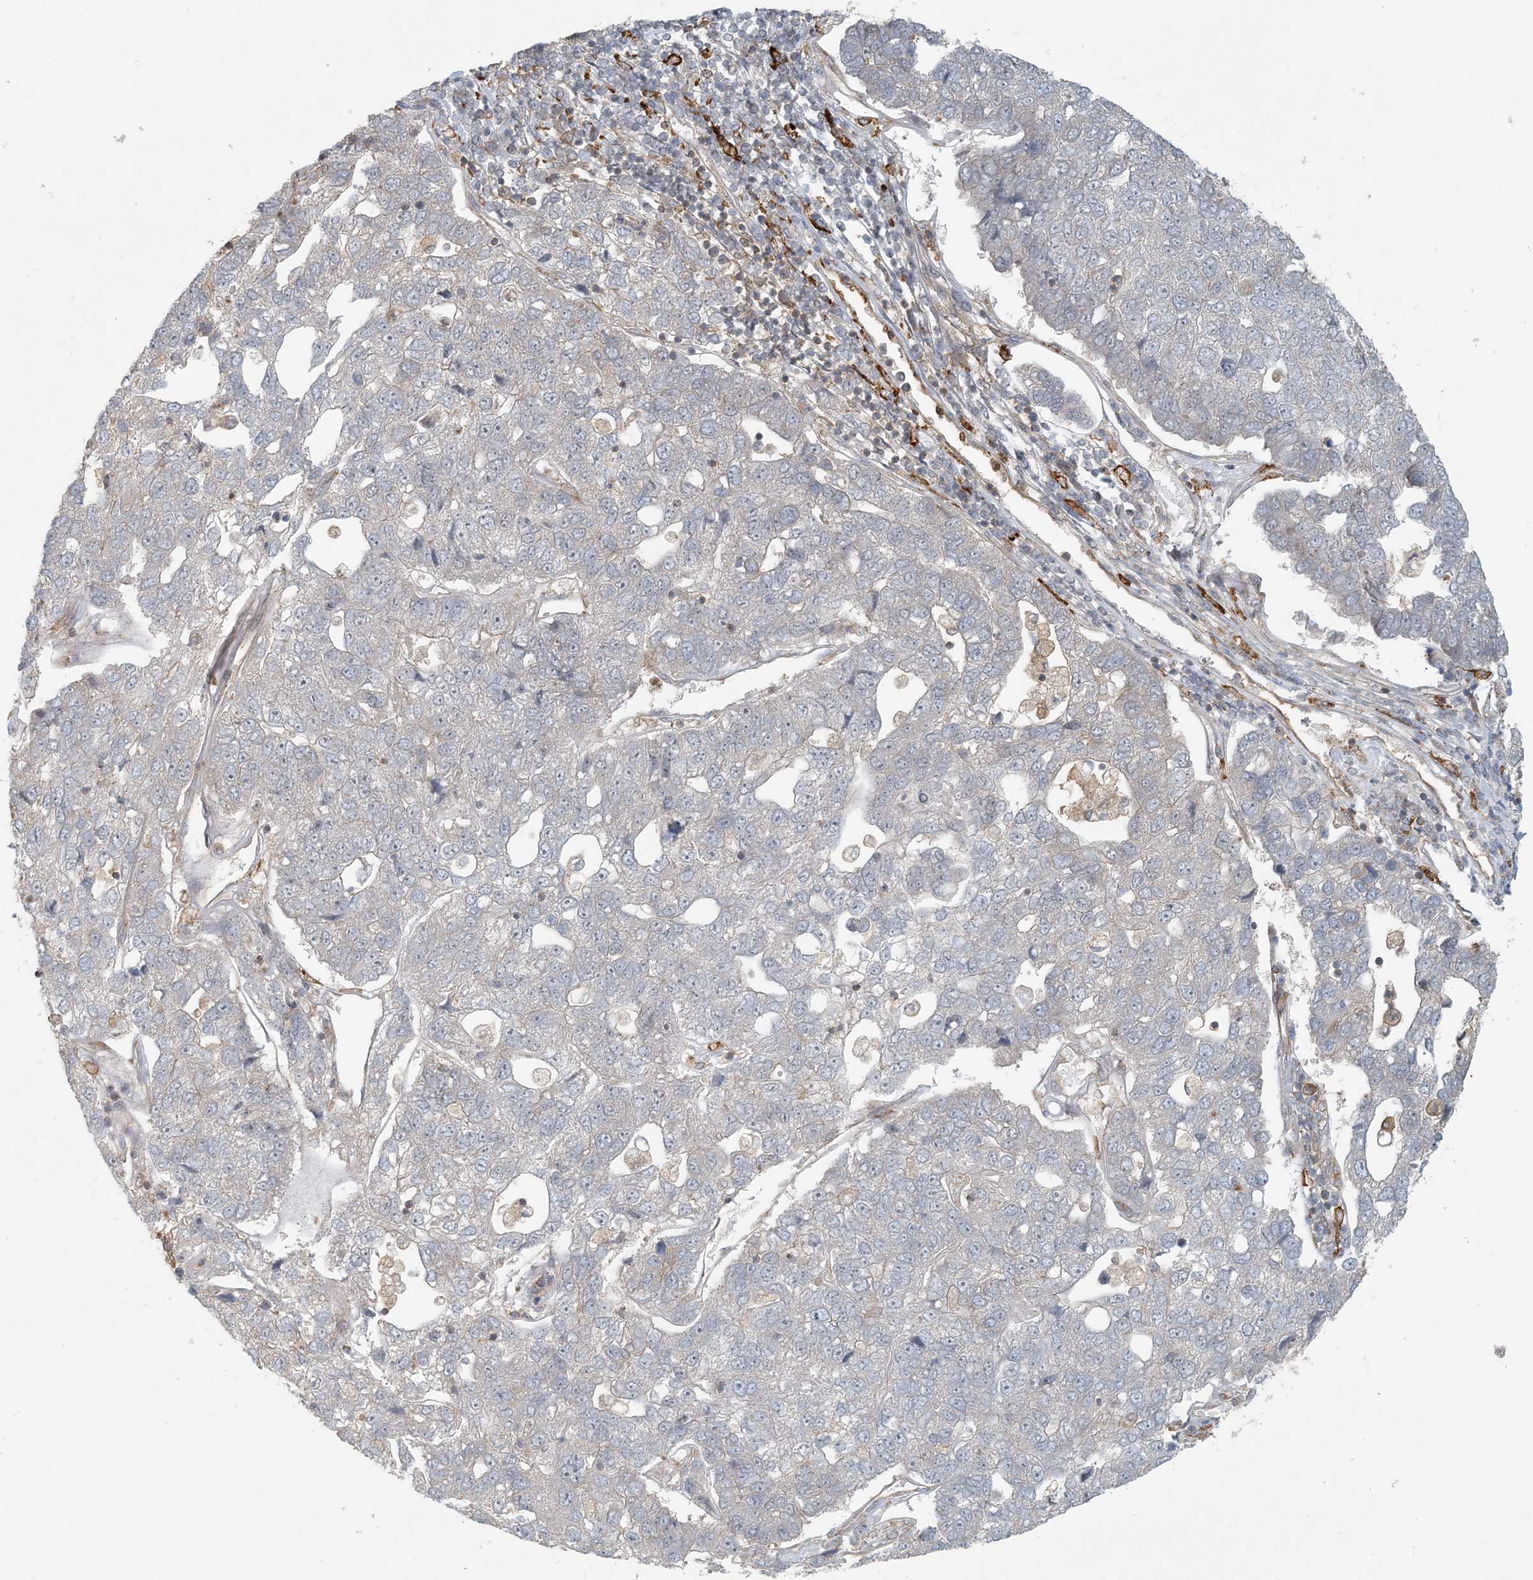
{"staining": {"intensity": "negative", "quantity": "none", "location": "none"}, "tissue": "pancreatic cancer", "cell_type": "Tumor cells", "image_type": "cancer", "snomed": [{"axis": "morphology", "description": "Adenocarcinoma, NOS"}, {"axis": "topography", "description": "Pancreas"}], "caption": "This is an immunohistochemistry (IHC) image of pancreatic cancer. There is no expression in tumor cells.", "gene": "OBI1", "patient": {"sex": "female", "age": 61}}